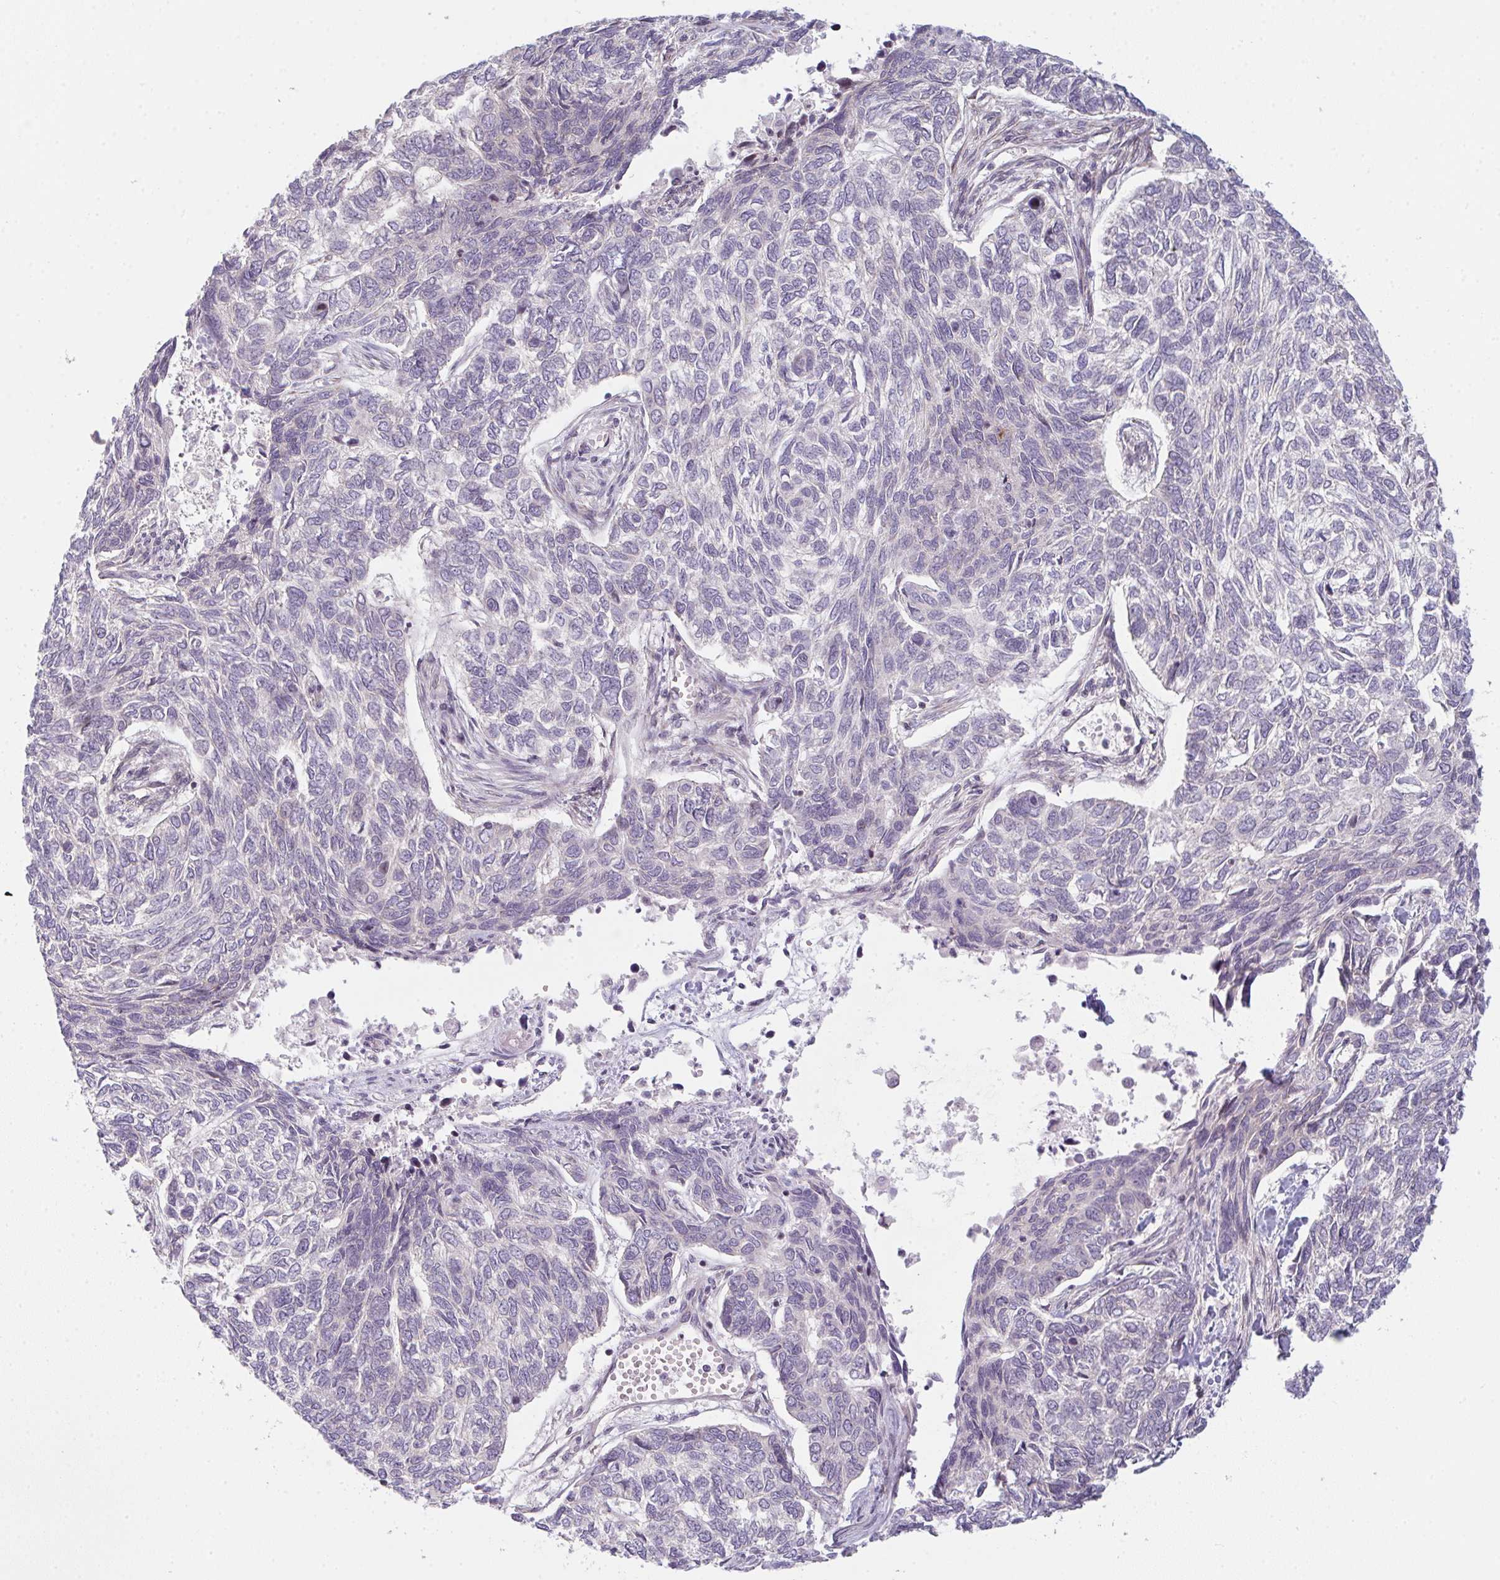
{"staining": {"intensity": "negative", "quantity": "none", "location": "none"}, "tissue": "skin cancer", "cell_type": "Tumor cells", "image_type": "cancer", "snomed": [{"axis": "morphology", "description": "Basal cell carcinoma"}, {"axis": "topography", "description": "Skin"}], "caption": "A high-resolution micrograph shows immunohistochemistry staining of skin cancer (basal cell carcinoma), which reveals no significant positivity in tumor cells.", "gene": "TMEM237", "patient": {"sex": "female", "age": 65}}